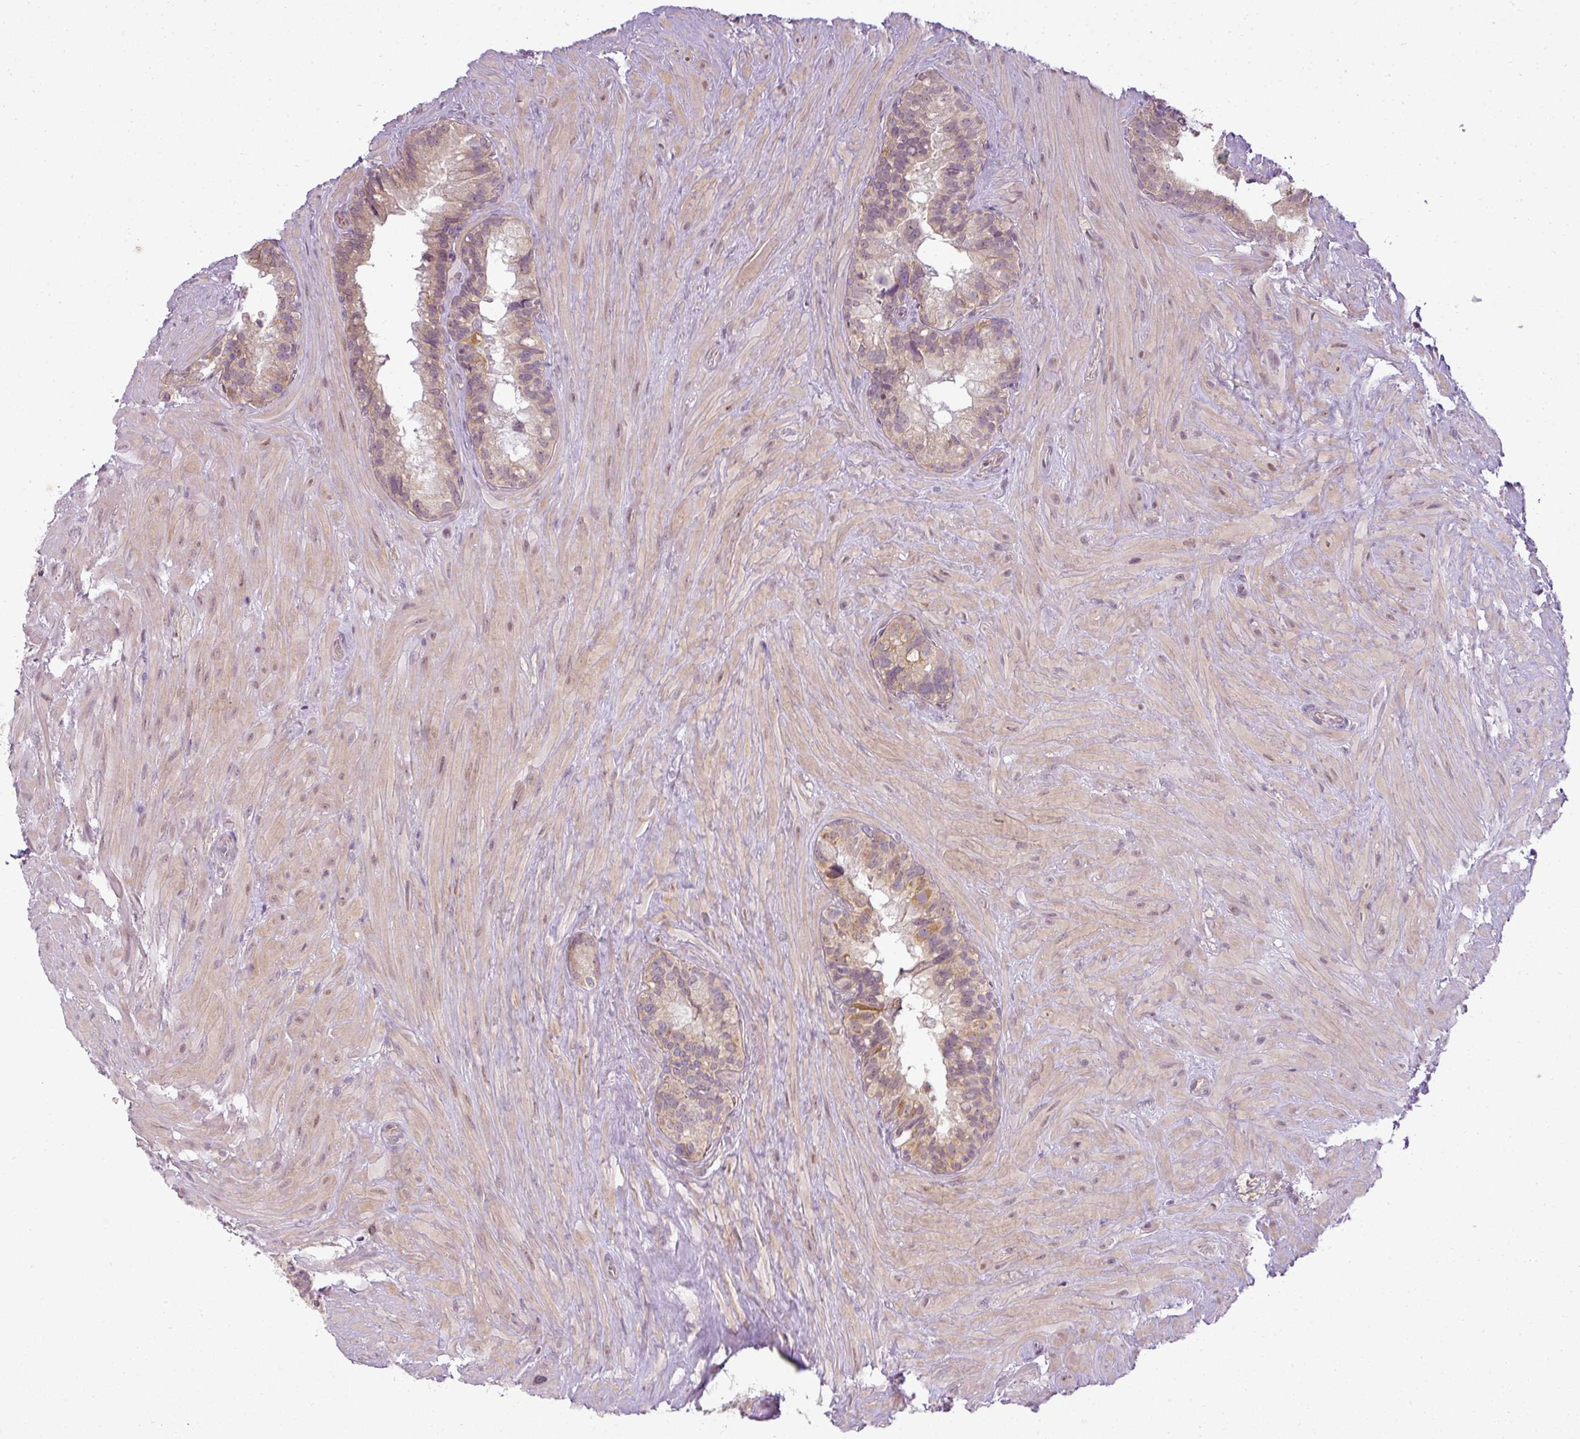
{"staining": {"intensity": "weak", "quantity": ">75%", "location": "cytoplasmic/membranous"}, "tissue": "seminal vesicle", "cell_type": "Glandular cells", "image_type": "normal", "snomed": [{"axis": "morphology", "description": "Normal tissue, NOS"}, {"axis": "topography", "description": "Seminal veicle"}], "caption": "The image exhibits staining of normal seminal vesicle, revealing weak cytoplasmic/membranous protein positivity (brown color) within glandular cells. (Stains: DAB in brown, nuclei in blue, Microscopy: brightfield microscopy at high magnification).", "gene": "LY75", "patient": {"sex": "male", "age": 68}}